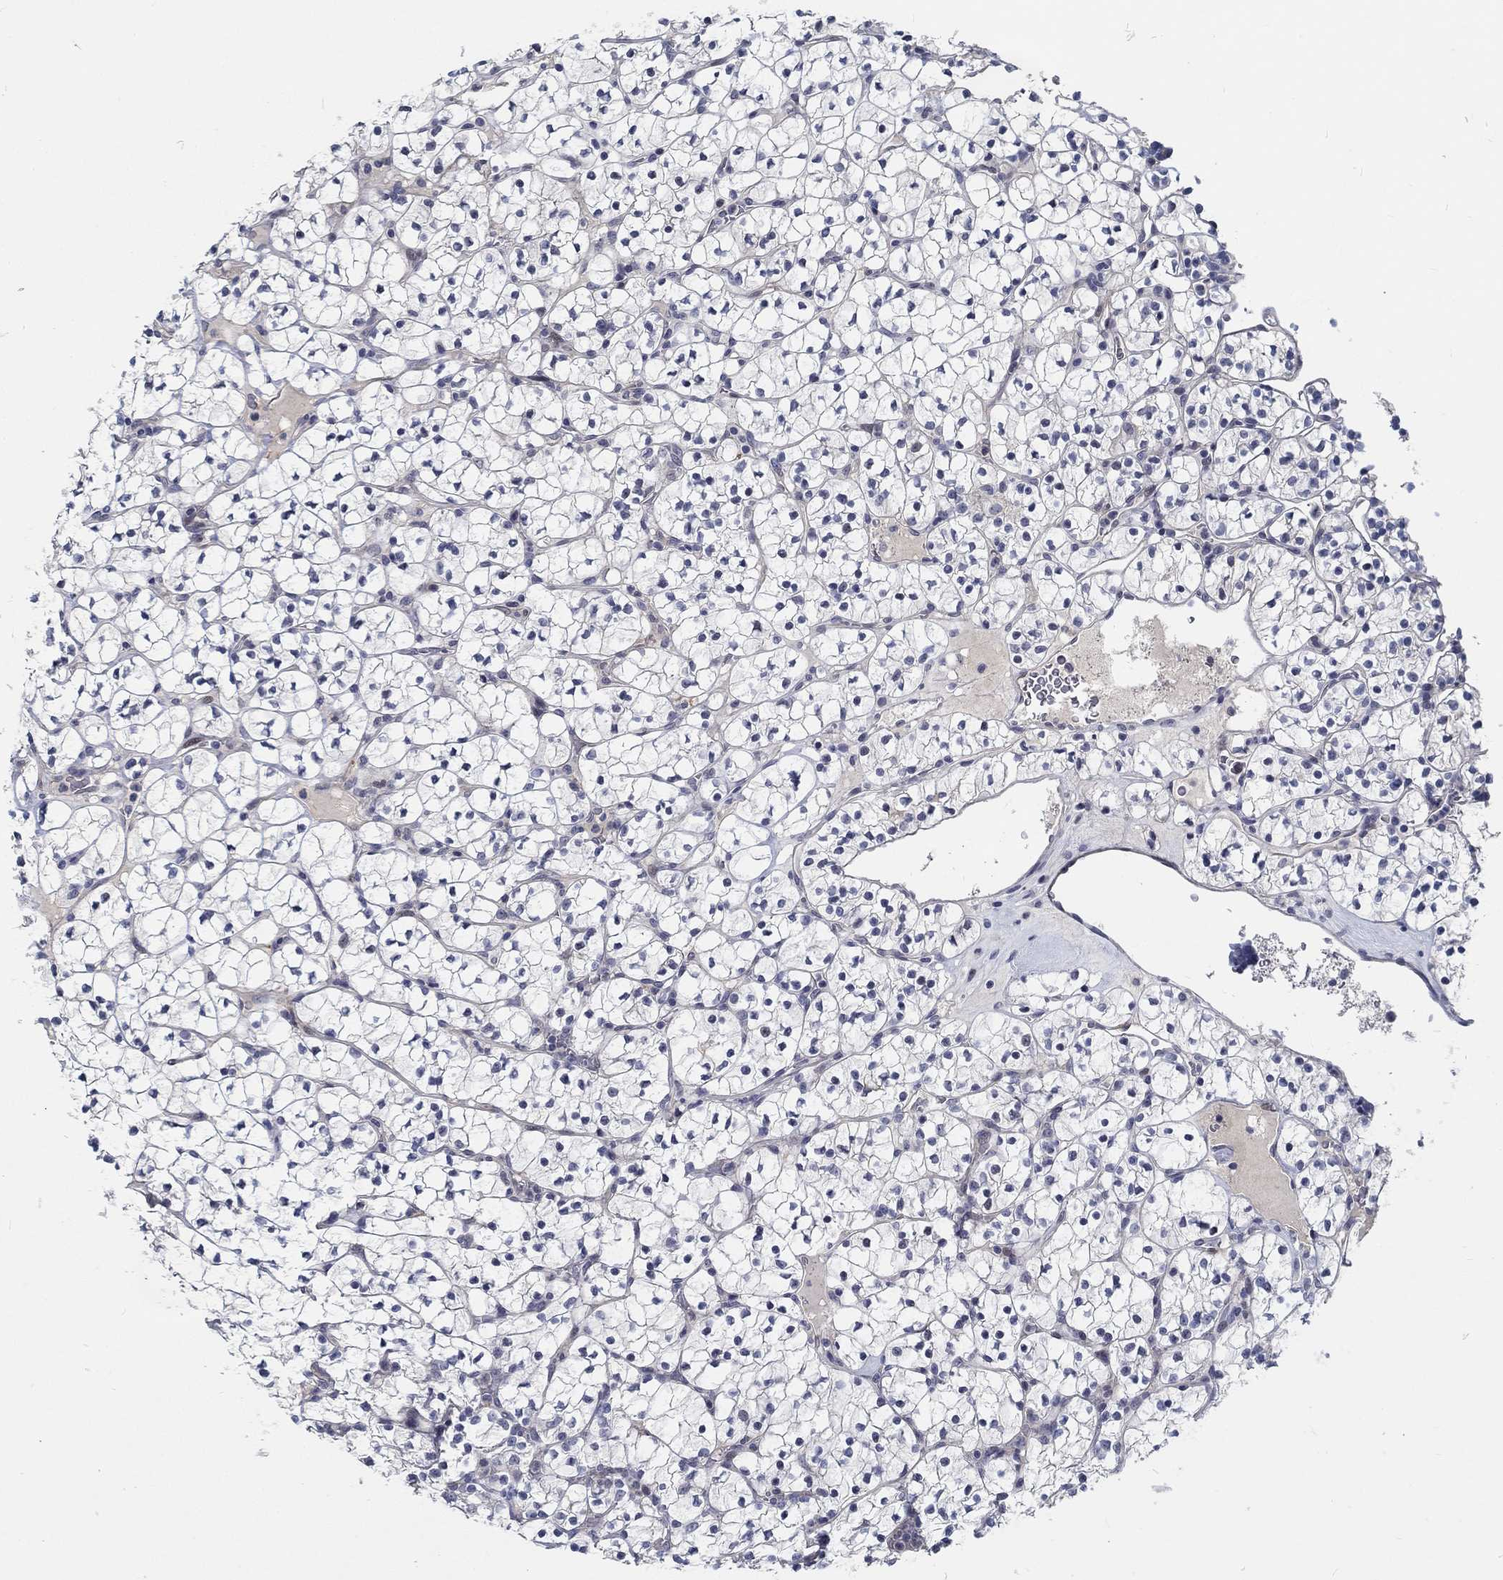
{"staining": {"intensity": "negative", "quantity": "none", "location": "none"}, "tissue": "renal cancer", "cell_type": "Tumor cells", "image_type": "cancer", "snomed": [{"axis": "morphology", "description": "Adenocarcinoma, NOS"}, {"axis": "topography", "description": "Kidney"}], "caption": "Protein analysis of renal cancer reveals no significant staining in tumor cells.", "gene": "MYBPC1", "patient": {"sex": "female", "age": 89}}